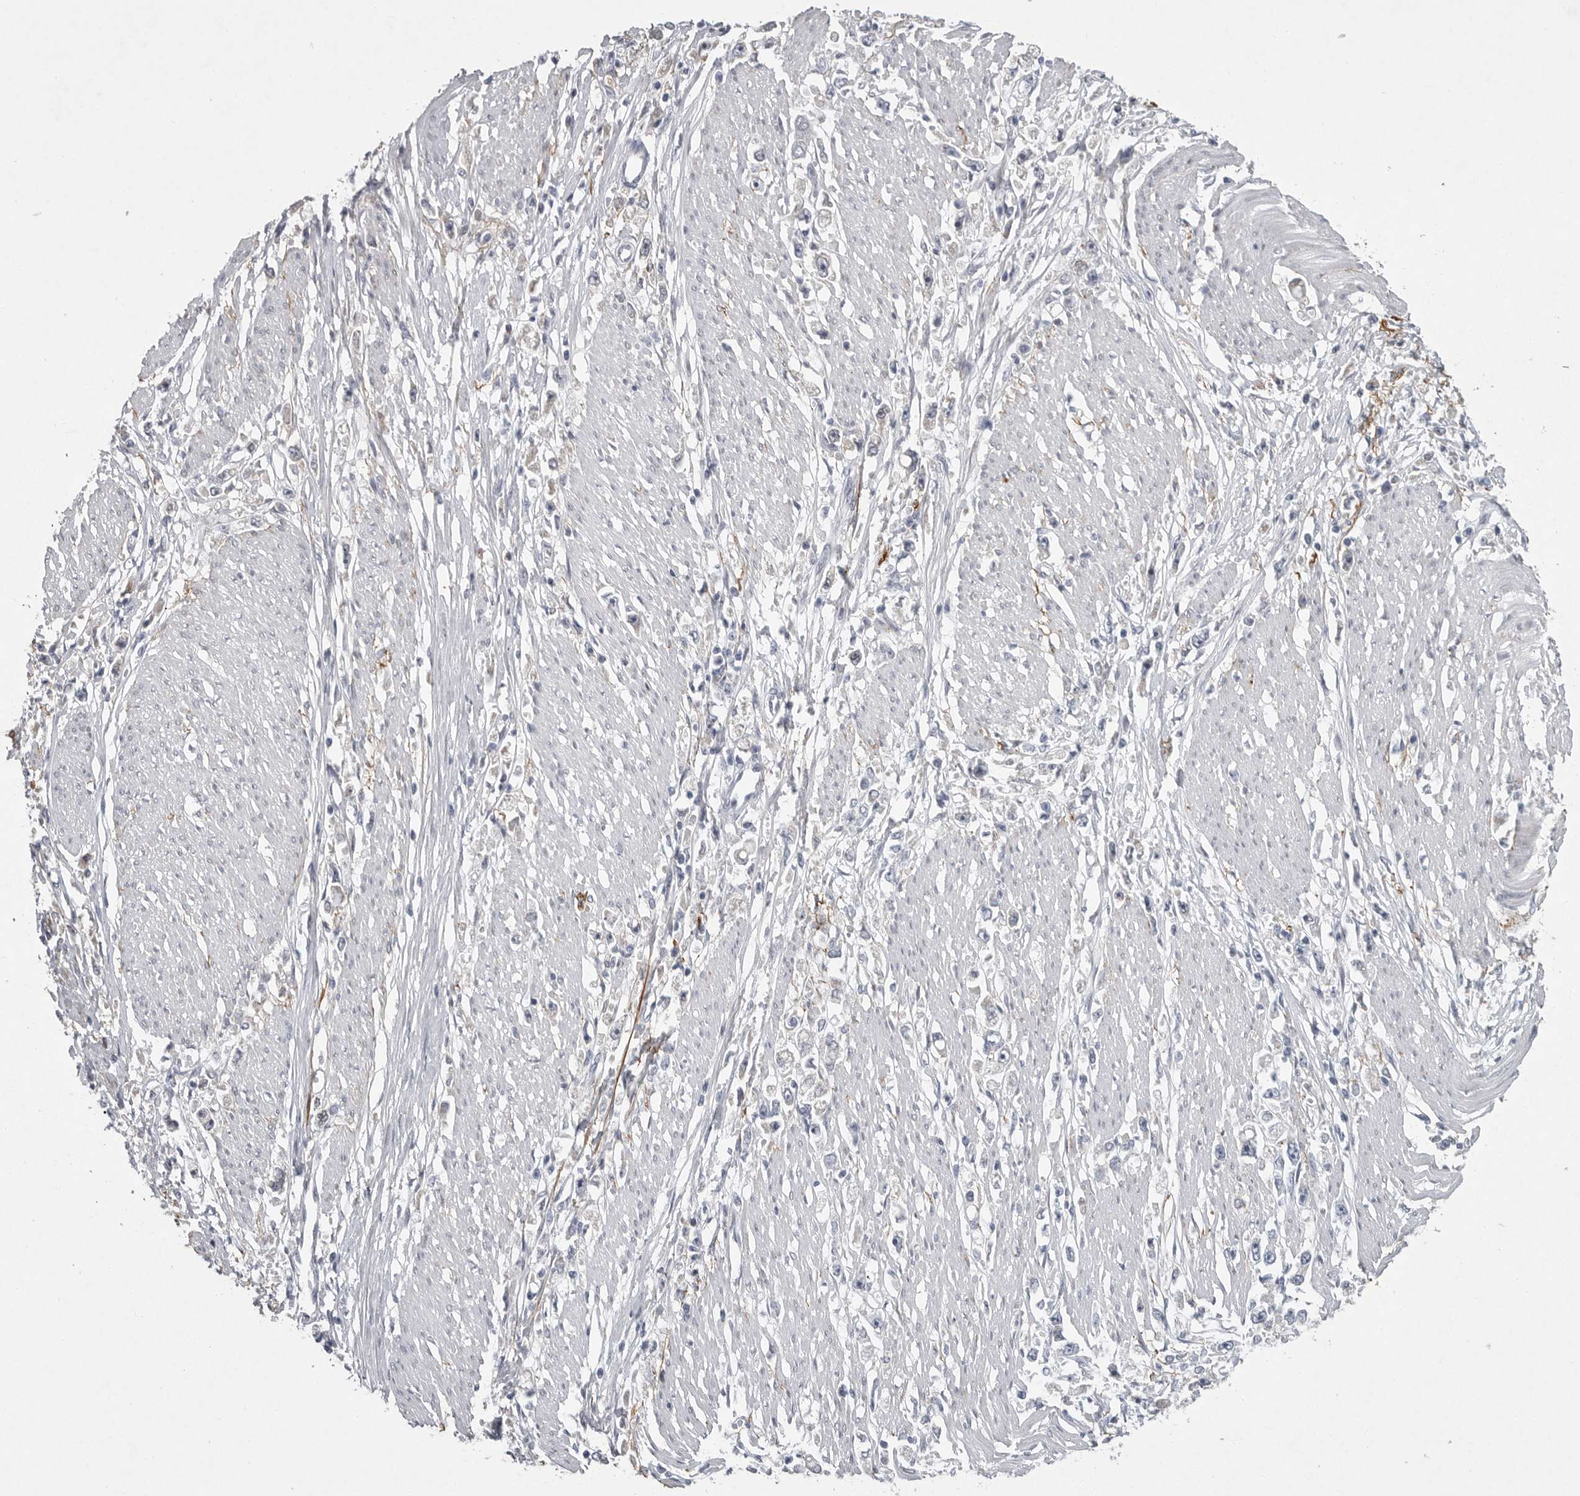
{"staining": {"intensity": "negative", "quantity": "none", "location": "none"}, "tissue": "stomach cancer", "cell_type": "Tumor cells", "image_type": "cancer", "snomed": [{"axis": "morphology", "description": "Adenocarcinoma, NOS"}, {"axis": "topography", "description": "Stomach"}], "caption": "Histopathology image shows no significant protein positivity in tumor cells of adenocarcinoma (stomach). (Stains: DAB immunohistochemistry (IHC) with hematoxylin counter stain, Microscopy: brightfield microscopy at high magnification).", "gene": "CRP", "patient": {"sex": "female", "age": 59}}